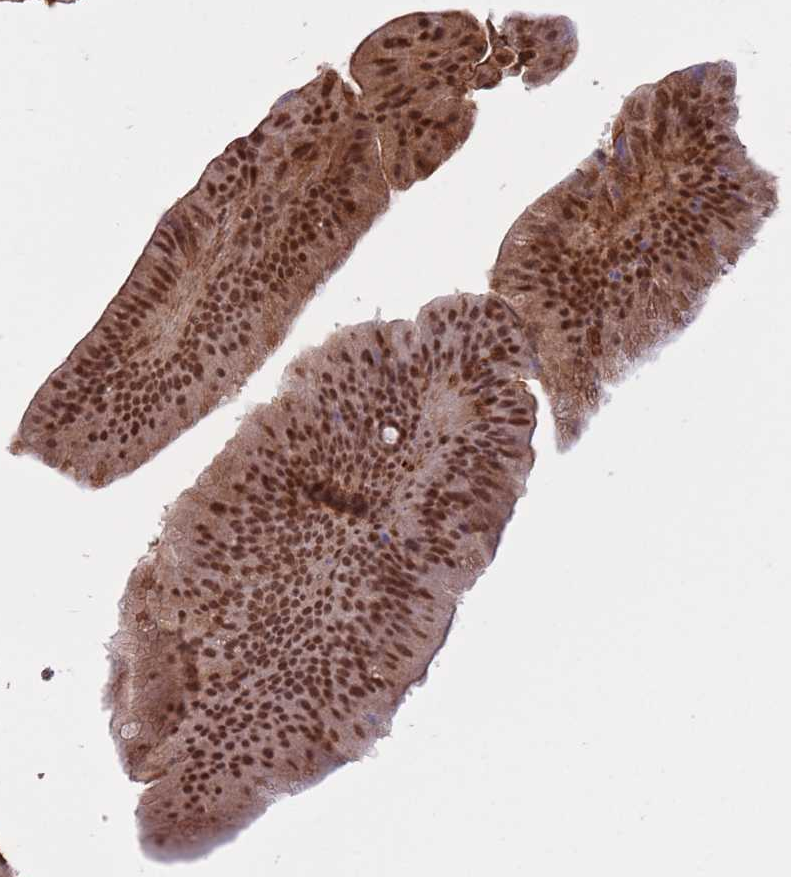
{"staining": {"intensity": "strong", "quantity": ">75%", "location": "cytoplasmic/membranous,nuclear"}, "tissue": "colorectal cancer", "cell_type": "Tumor cells", "image_type": "cancer", "snomed": [{"axis": "morphology", "description": "Adenocarcinoma, NOS"}, {"axis": "topography", "description": "Colon"}], "caption": "Colorectal adenocarcinoma was stained to show a protein in brown. There is high levels of strong cytoplasmic/membranous and nuclear positivity in approximately >75% of tumor cells.", "gene": "TRIM32", "patient": {"sex": "female", "age": 43}}